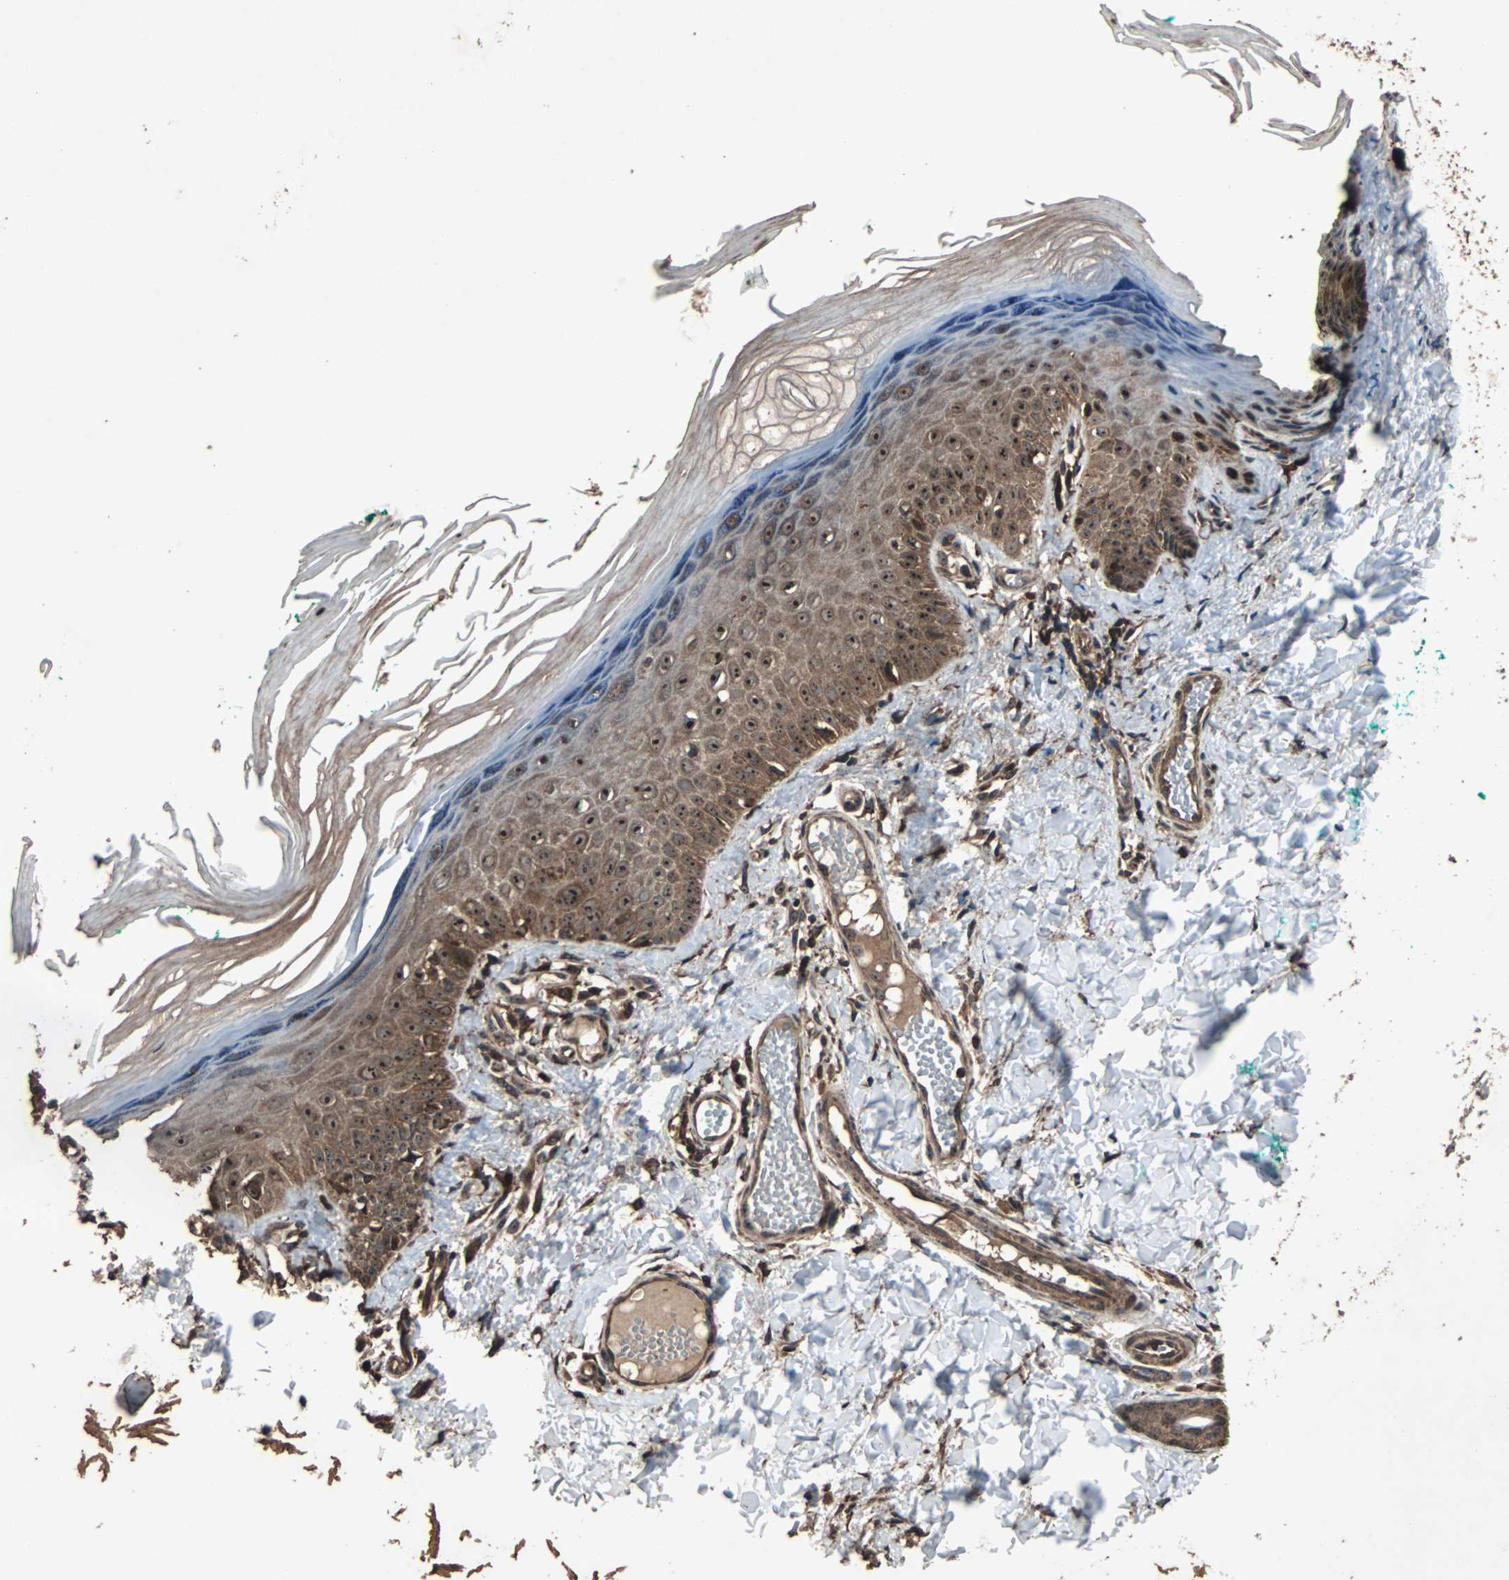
{"staining": {"intensity": "strong", "quantity": ">75%", "location": "nuclear"}, "tissue": "skin", "cell_type": "Fibroblasts", "image_type": "normal", "snomed": [{"axis": "morphology", "description": "Normal tissue, NOS"}, {"axis": "topography", "description": "Skin"}], "caption": "Fibroblasts exhibit high levels of strong nuclear positivity in about >75% of cells in unremarkable human skin.", "gene": "LAMTOR5", "patient": {"sex": "male", "age": 26}}